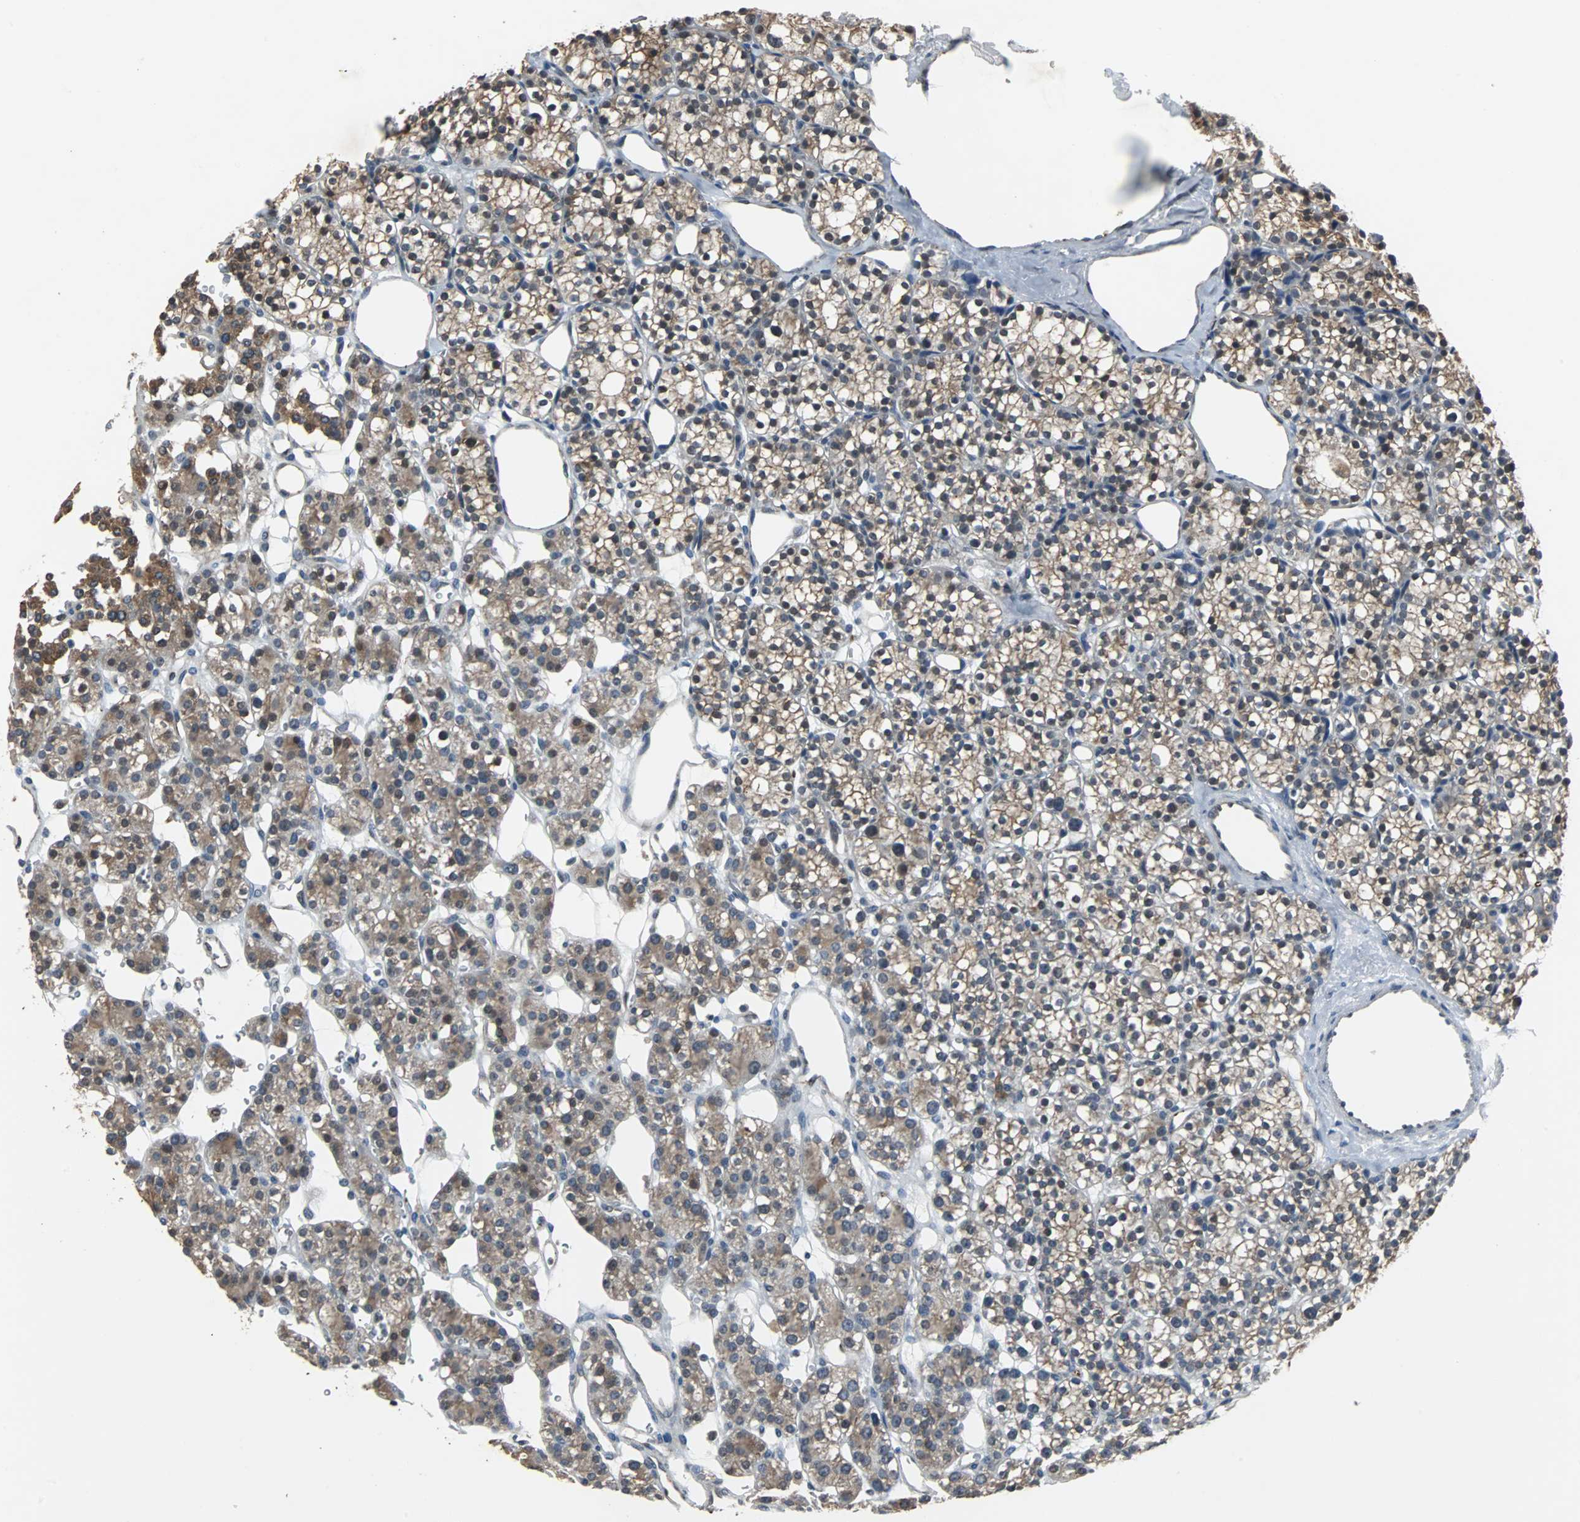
{"staining": {"intensity": "moderate", "quantity": ">75%", "location": "cytoplasmic/membranous"}, "tissue": "parathyroid gland", "cell_type": "Glandular cells", "image_type": "normal", "snomed": [{"axis": "morphology", "description": "Normal tissue, NOS"}, {"axis": "topography", "description": "Parathyroid gland"}], "caption": "Moderate cytoplasmic/membranous expression is seen in approximately >75% of glandular cells in normal parathyroid gland. (Brightfield microscopy of DAB IHC at high magnification).", "gene": "LSR", "patient": {"sex": "female", "age": 64}}